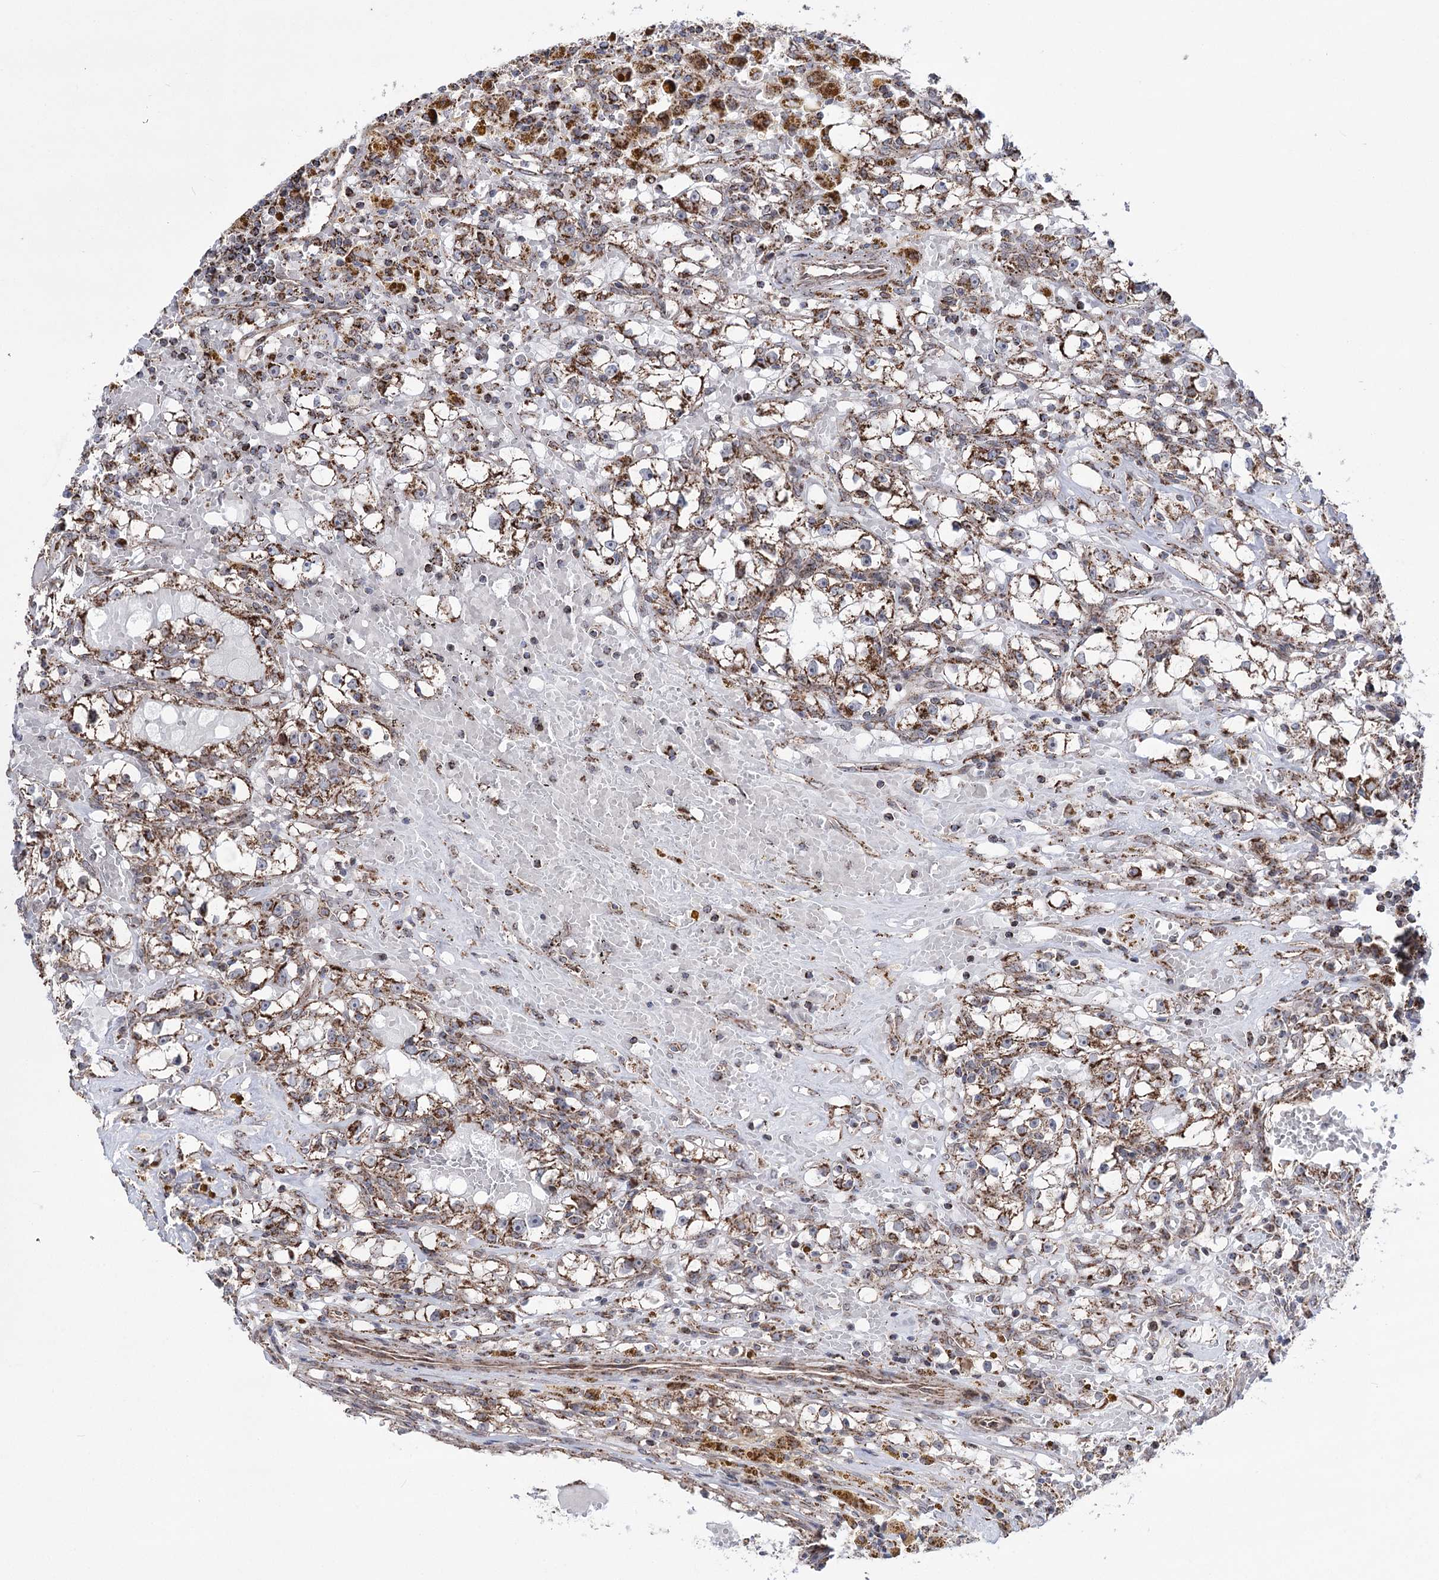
{"staining": {"intensity": "moderate", "quantity": ">75%", "location": "cytoplasmic/membranous"}, "tissue": "renal cancer", "cell_type": "Tumor cells", "image_type": "cancer", "snomed": [{"axis": "morphology", "description": "Adenocarcinoma, NOS"}, {"axis": "topography", "description": "Kidney"}], "caption": "Renal adenocarcinoma was stained to show a protein in brown. There is medium levels of moderate cytoplasmic/membranous staining in approximately >75% of tumor cells. Using DAB (brown) and hematoxylin (blue) stains, captured at high magnification using brightfield microscopy.", "gene": "CREB3L4", "patient": {"sex": "male", "age": 56}}